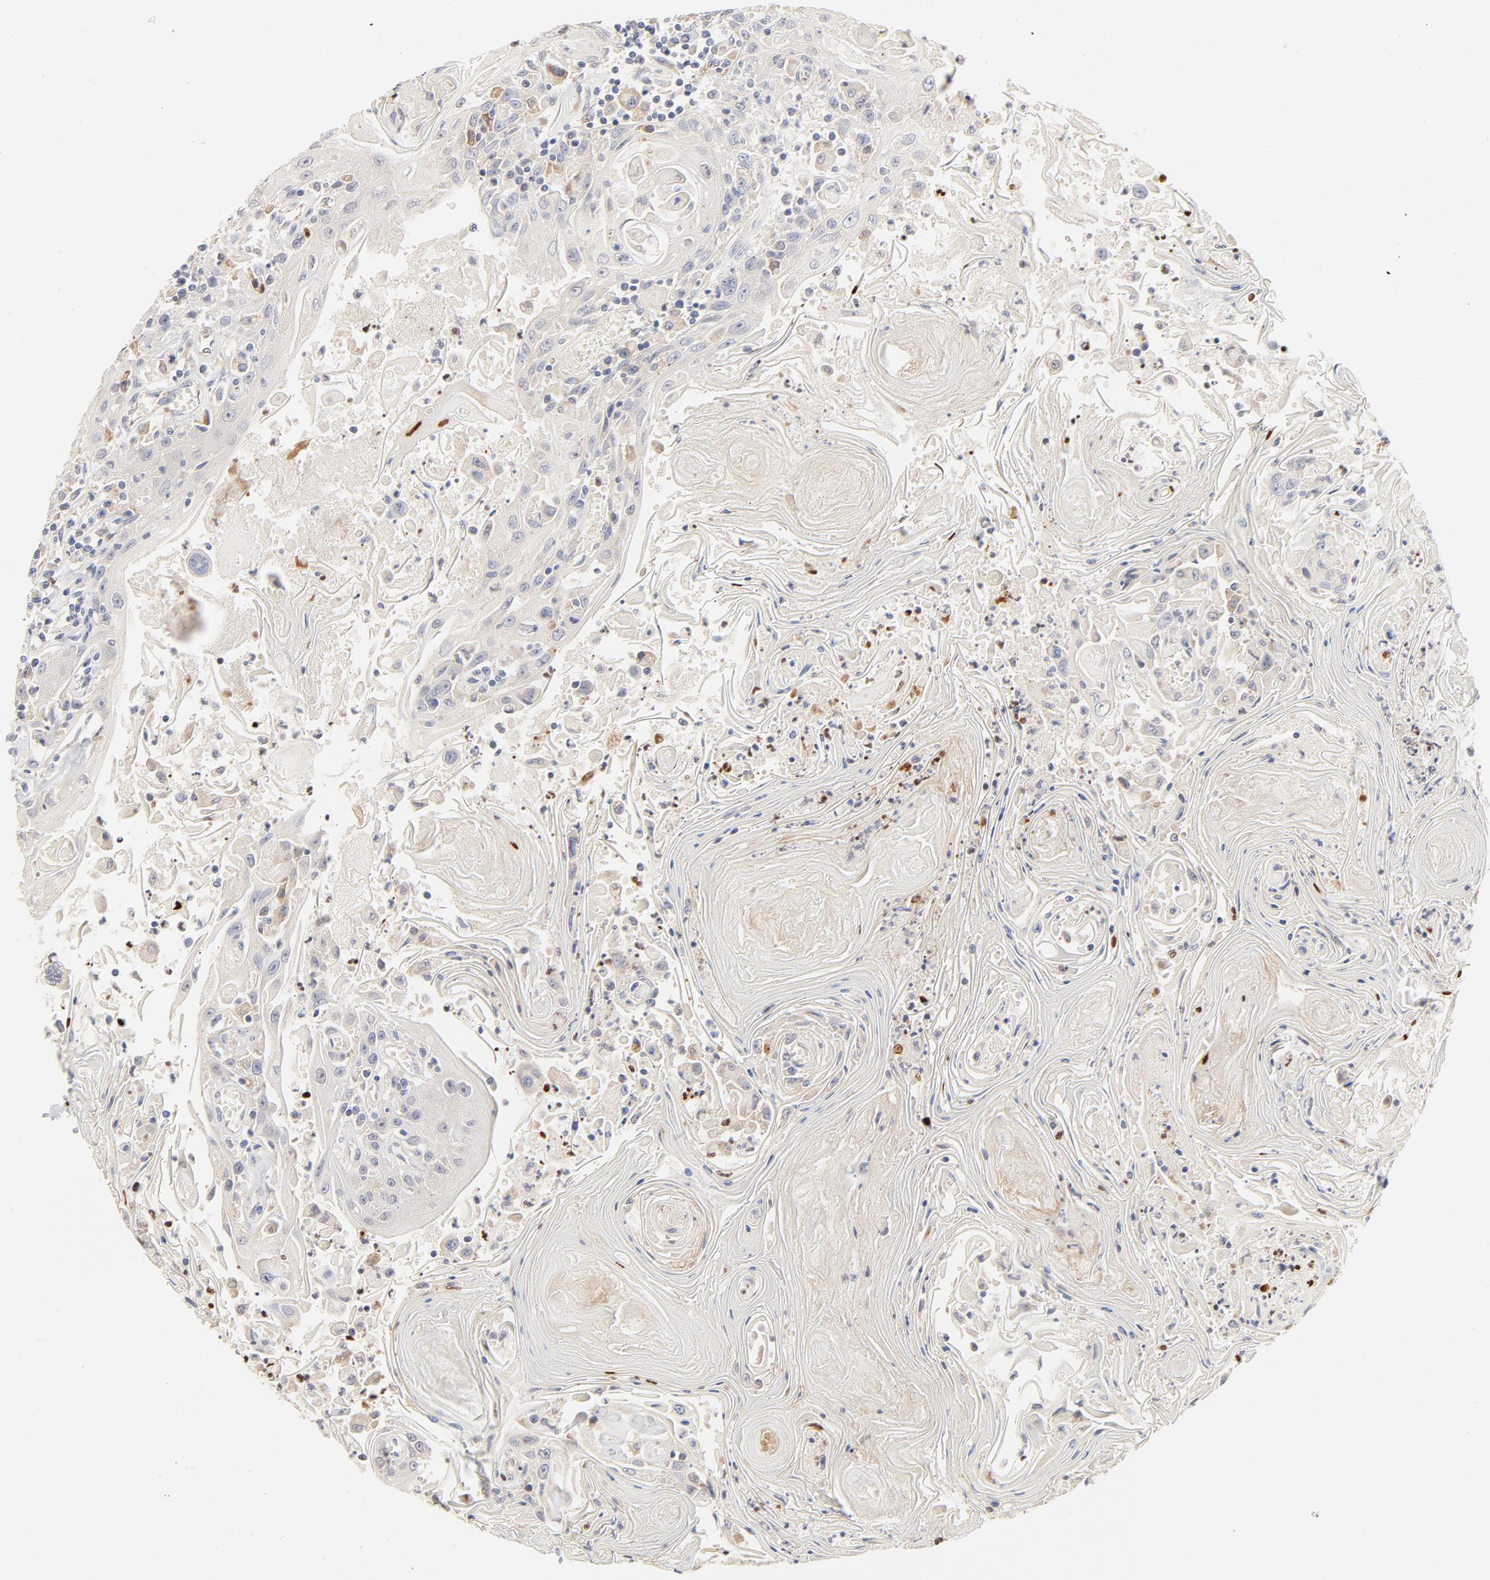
{"staining": {"intensity": "negative", "quantity": "none", "location": "none"}, "tissue": "head and neck cancer", "cell_type": "Tumor cells", "image_type": "cancer", "snomed": [{"axis": "morphology", "description": "Squamous cell carcinoma, NOS"}, {"axis": "topography", "description": "Oral tissue"}, {"axis": "topography", "description": "Head-Neck"}], "caption": "DAB (3,3'-diaminobenzidine) immunohistochemical staining of head and neck cancer reveals no significant positivity in tumor cells.", "gene": "MTERF2", "patient": {"sex": "female", "age": 76}}